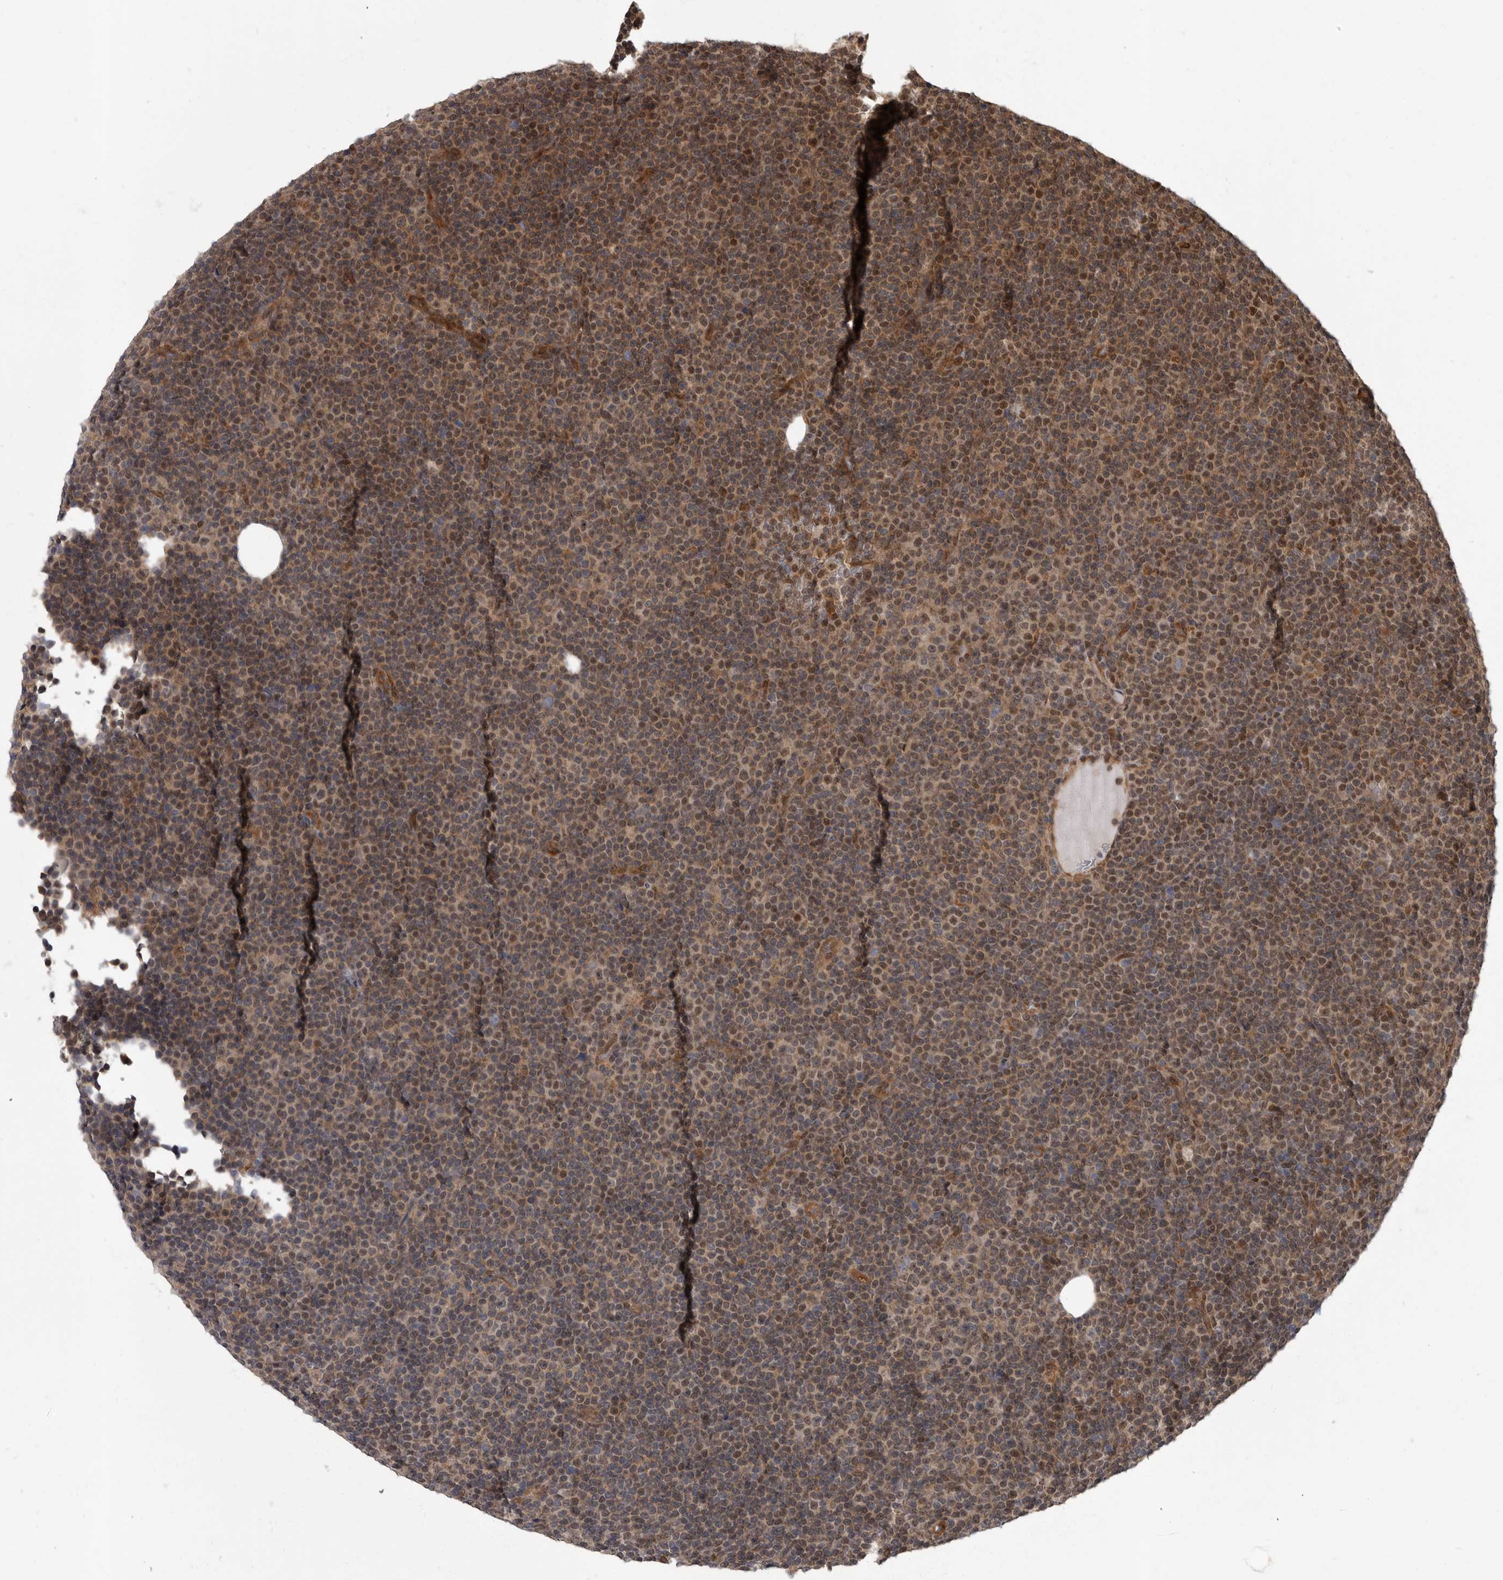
{"staining": {"intensity": "moderate", "quantity": "25%-75%", "location": "cytoplasmic/membranous,nuclear"}, "tissue": "lymphoma", "cell_type": "Tumor cells", "image_type": "cancer", "snomed": [{"axis": "morphology", "description": "Malignant lymphoma, non-Hodgkin's type, Low grade"}, {"axis": "topography", "description": "Lymph node"}], "caption": "Malignant lymphoma, non-Hodgkin's type (low-grade) stained with a protein marker reveals moderate staining in tumor cells.", "gene": "VPS50", "patient": {"sex": "female", "age": 67}}